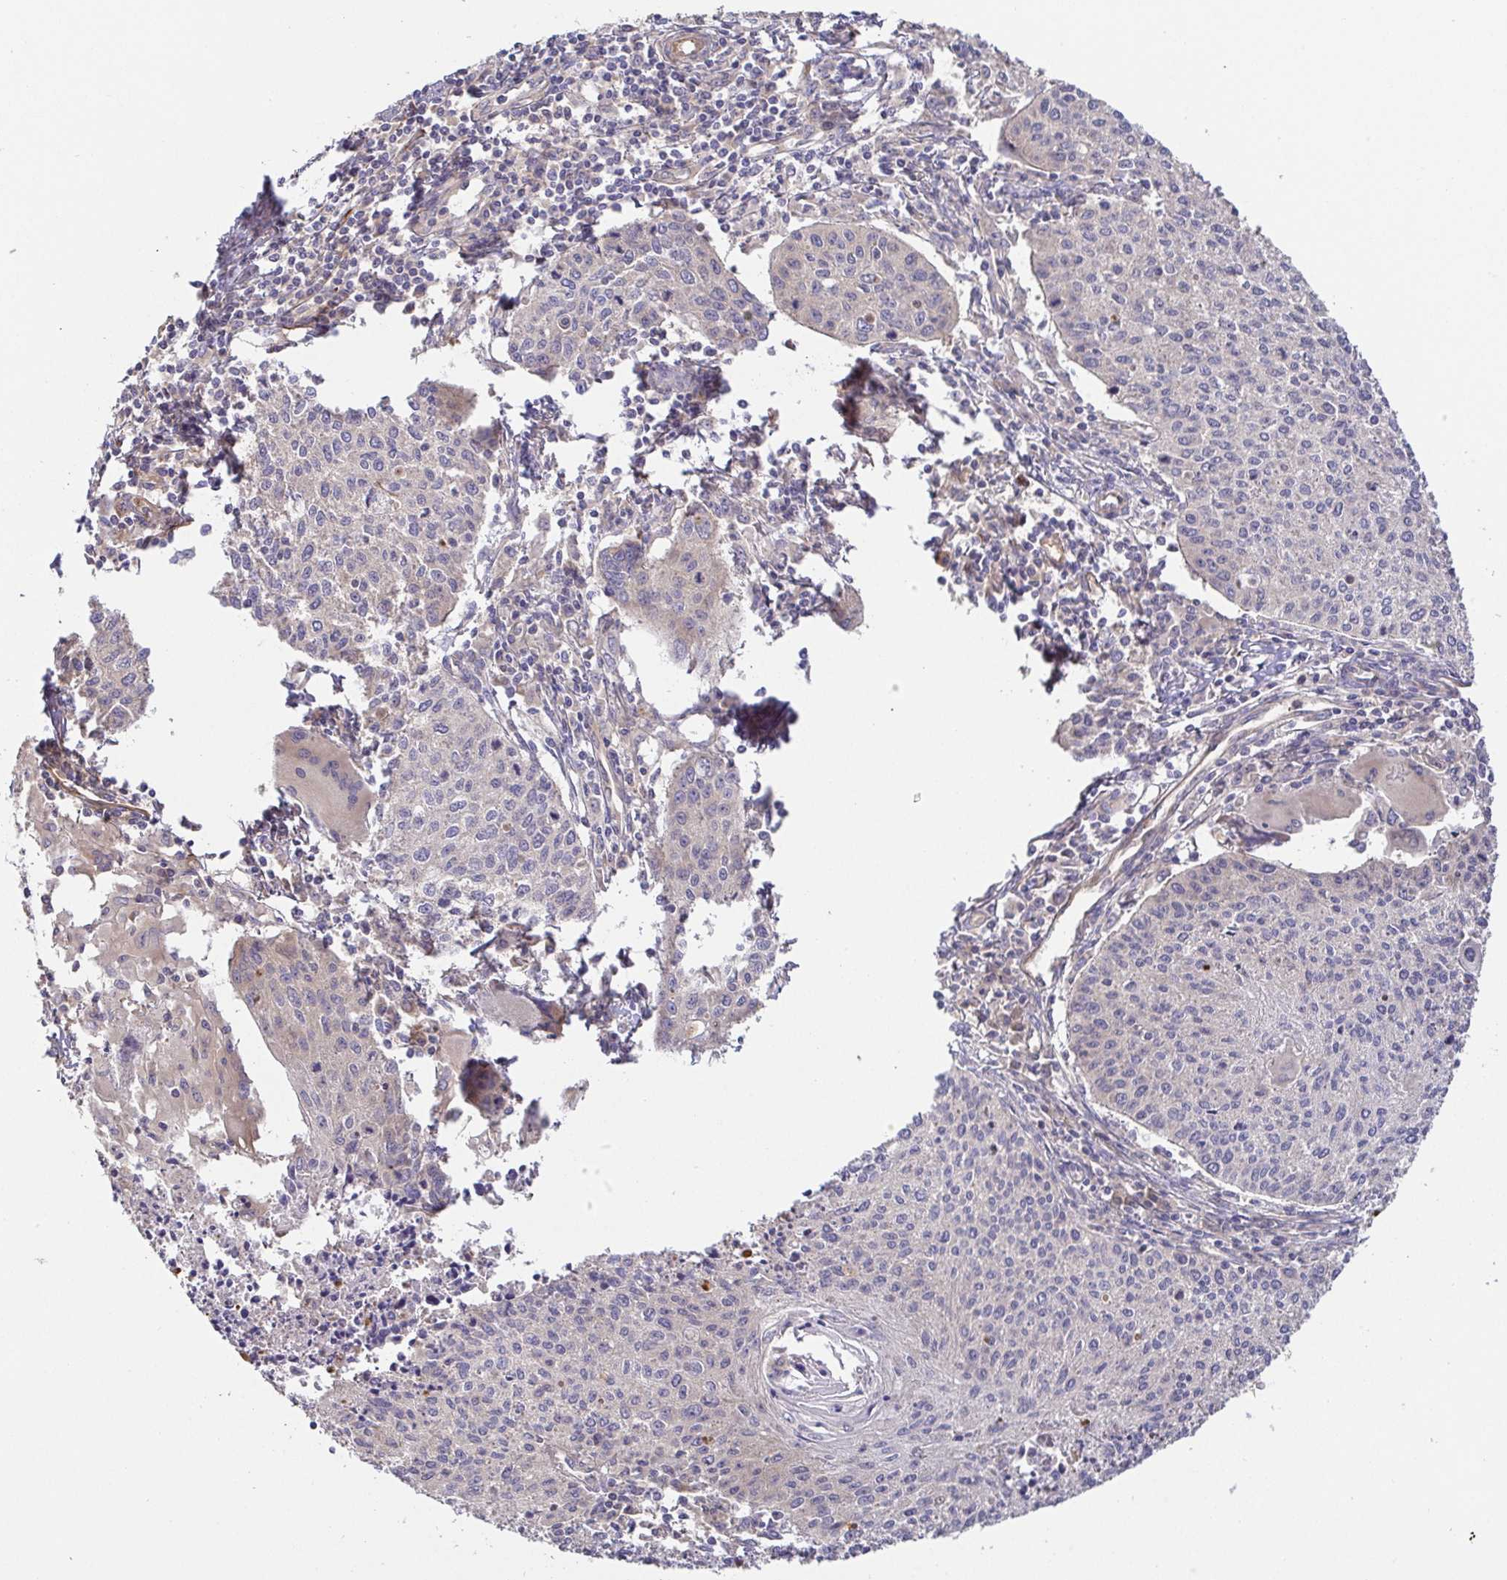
{"staining": {"intensity": "negative", "quantity": "none", "location": "none"}, "tissue": "cervical cancer", "cell_type": "Tumor cells", "image_type": "cancer", "snomed": [{"axis": "morphology", "description": "Squamous cell carcinoma, NOS"}, {"axis": "topography", "description": "Cervix"}], "caption": "This is a photomicrograph of immunohistochemistry staining of cervical cancer, which shows no expression in tumor cells.", "gene": "EIF3D", "patient": {"sex": "female", "age": 38}}